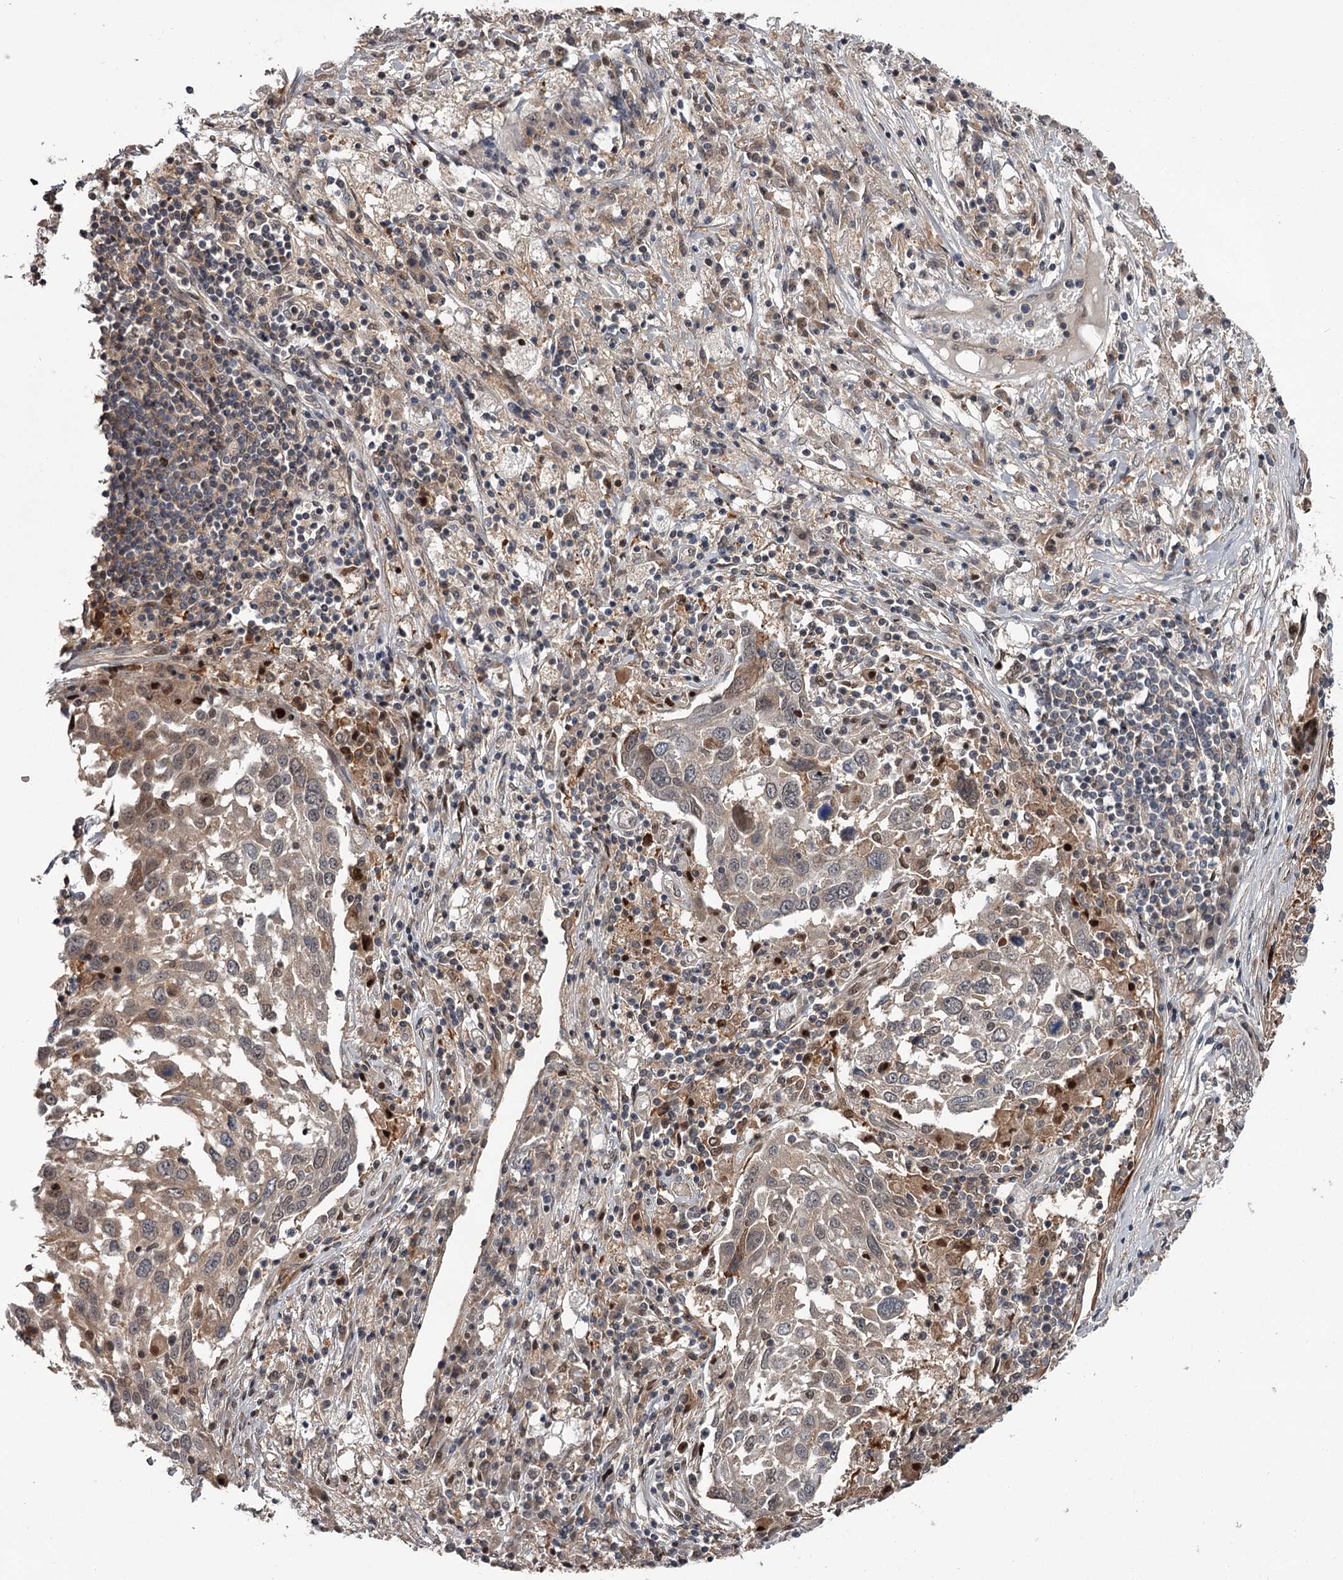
{"staining": {"intensity": "weak", "quantity": "<25%", "location": "cytoplasmic/membranous"}, "tissue": "lung cancer", "cell_type": "Tumor cells", "image_type": "cancer", "snomed": [{"axis": "morphology", "description": "Squamous cell carcinoma, NOS"}, {"axis": "topography", "description": "Lung"}], "caption": "Immunohistochemical staining of human lung cancer (squamous cell carcinoma) demonstrates no significant positivity in tumor cells.", "gene": "DAO", "patient": {"sex": "male", "age": 65}}